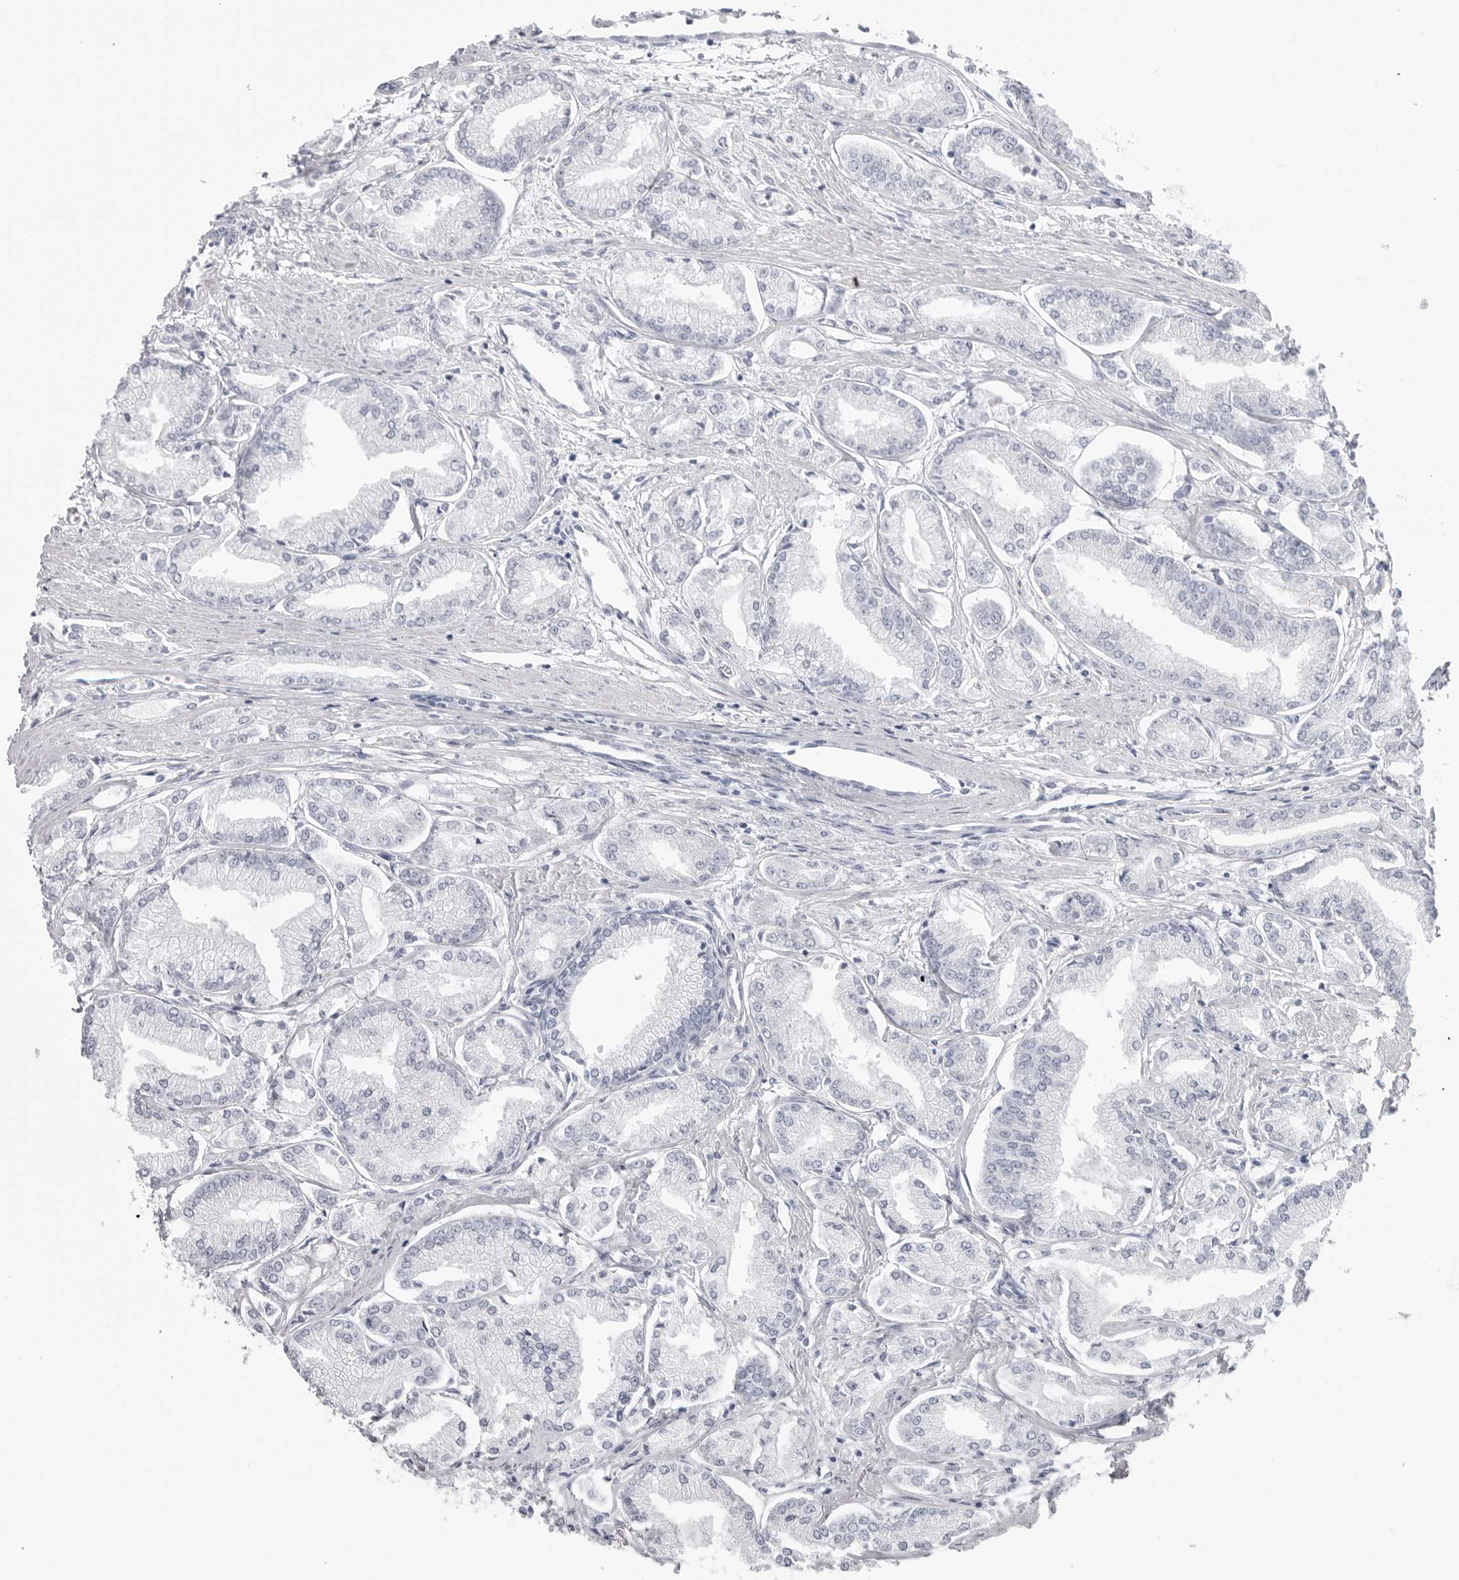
{"staining": {"intensity": "negative", "quantity": "none", "location": "none"}, "tissue": "prostate cancer", "cell_type": "Tumor cells", "image_type": "cancer", "snomed": [{"axis": "morphology", "description": "Adenocarcinoma, Low grade"}, {"axis": "topography", "description": "Prostate"}], "caption": "Immunohistochemistry (IHC) of prostate adenocarcinoma (low-grade) displays no positivity in tumor cells.", "gene": "CSH1", "patient": {"sex": "male", "age": 52}}